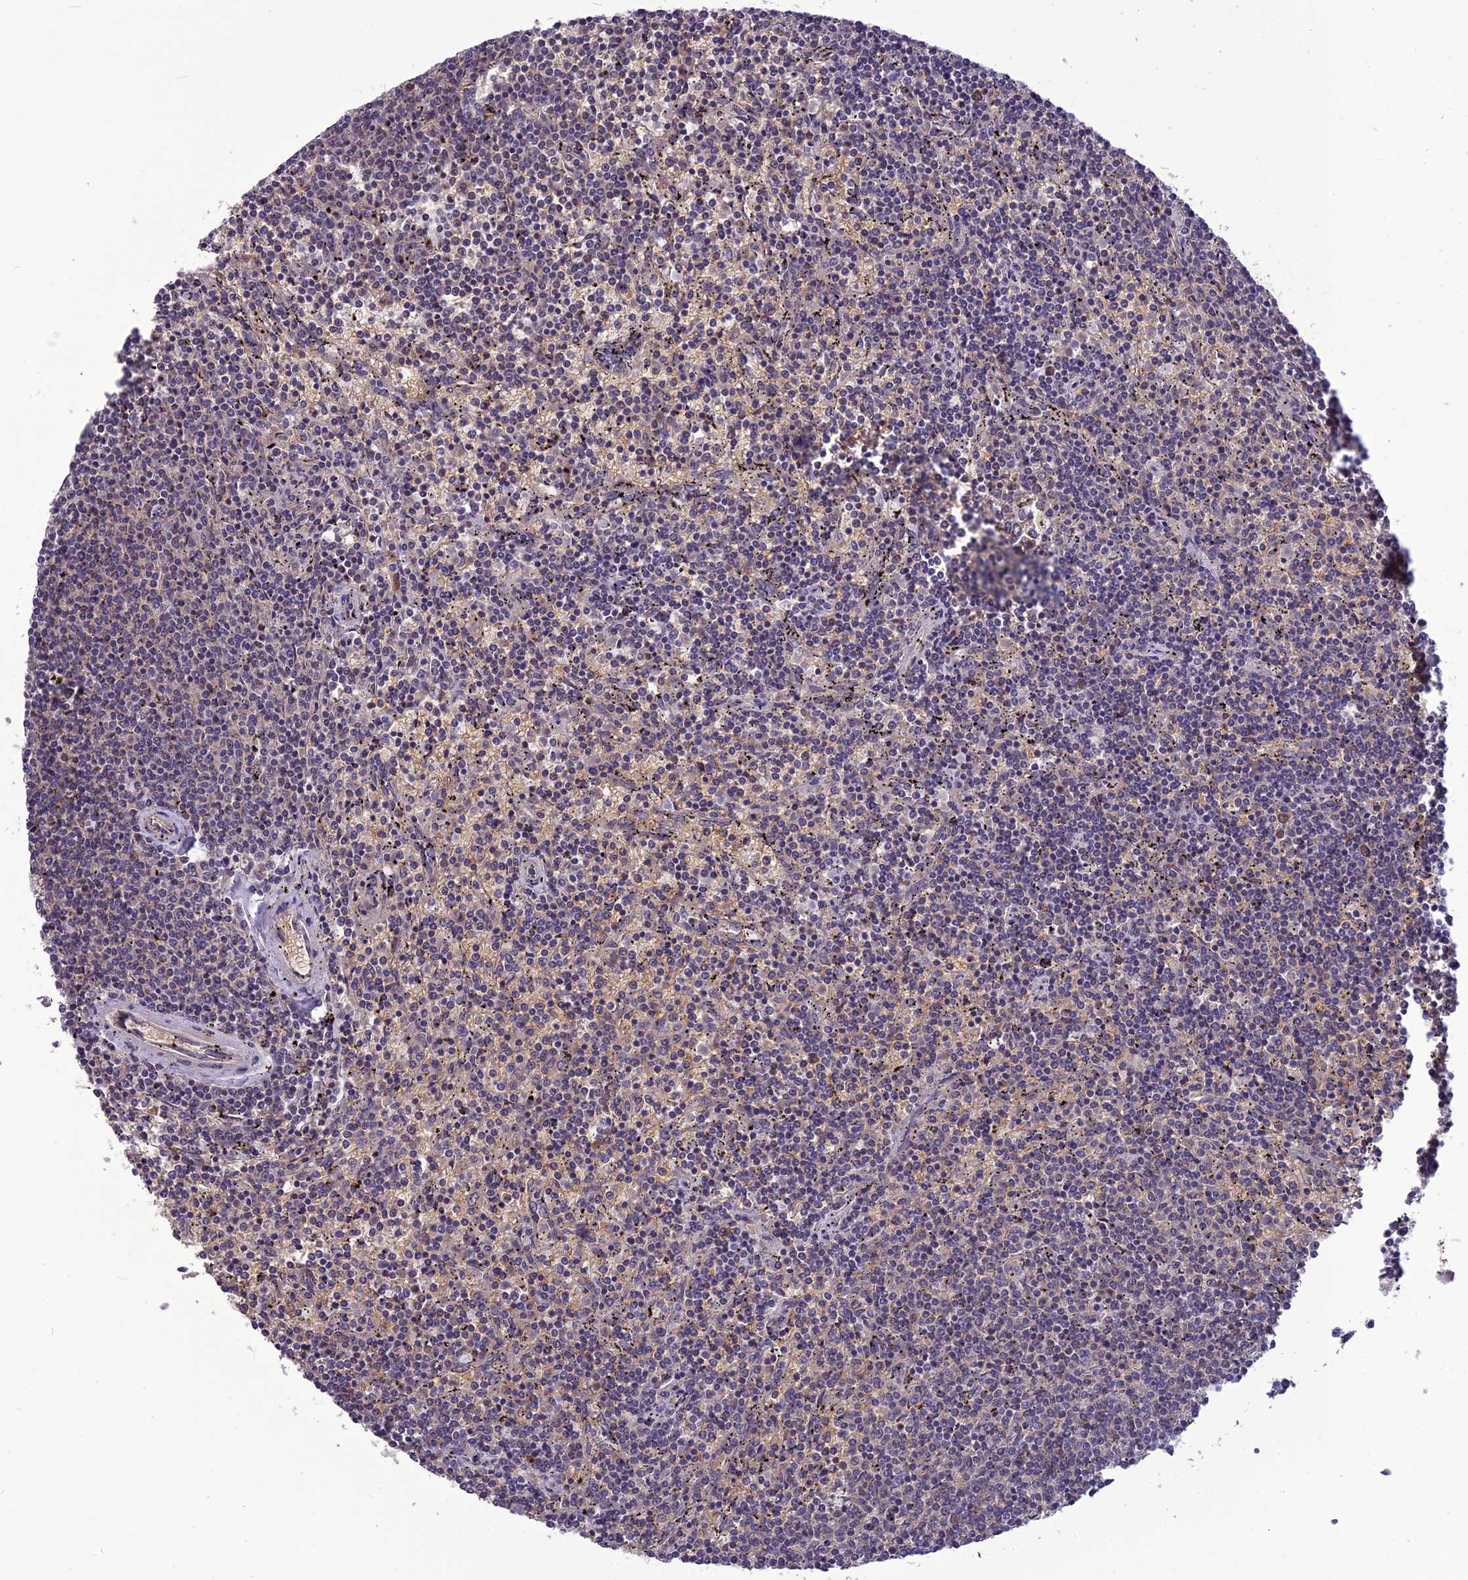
{"staining": {"intensity": "negative", "quantity": "none", "location": "none"}, "tissue": "lymphoma", "cell_type": "Tumor cells", "image_type": "cancer", "snomed": [{"axis": "morphology", "description": "Malignant lymphoma, non-Hodgkin's type, Low grade"}, {"axis": "topography", "description": "Spleen"}], "caption": "Immunohistochemistry of human lymphoma shows no expression in tumor cells.", "gene": "PSMF1", "patient": {"sex": "female", "age": 50}}